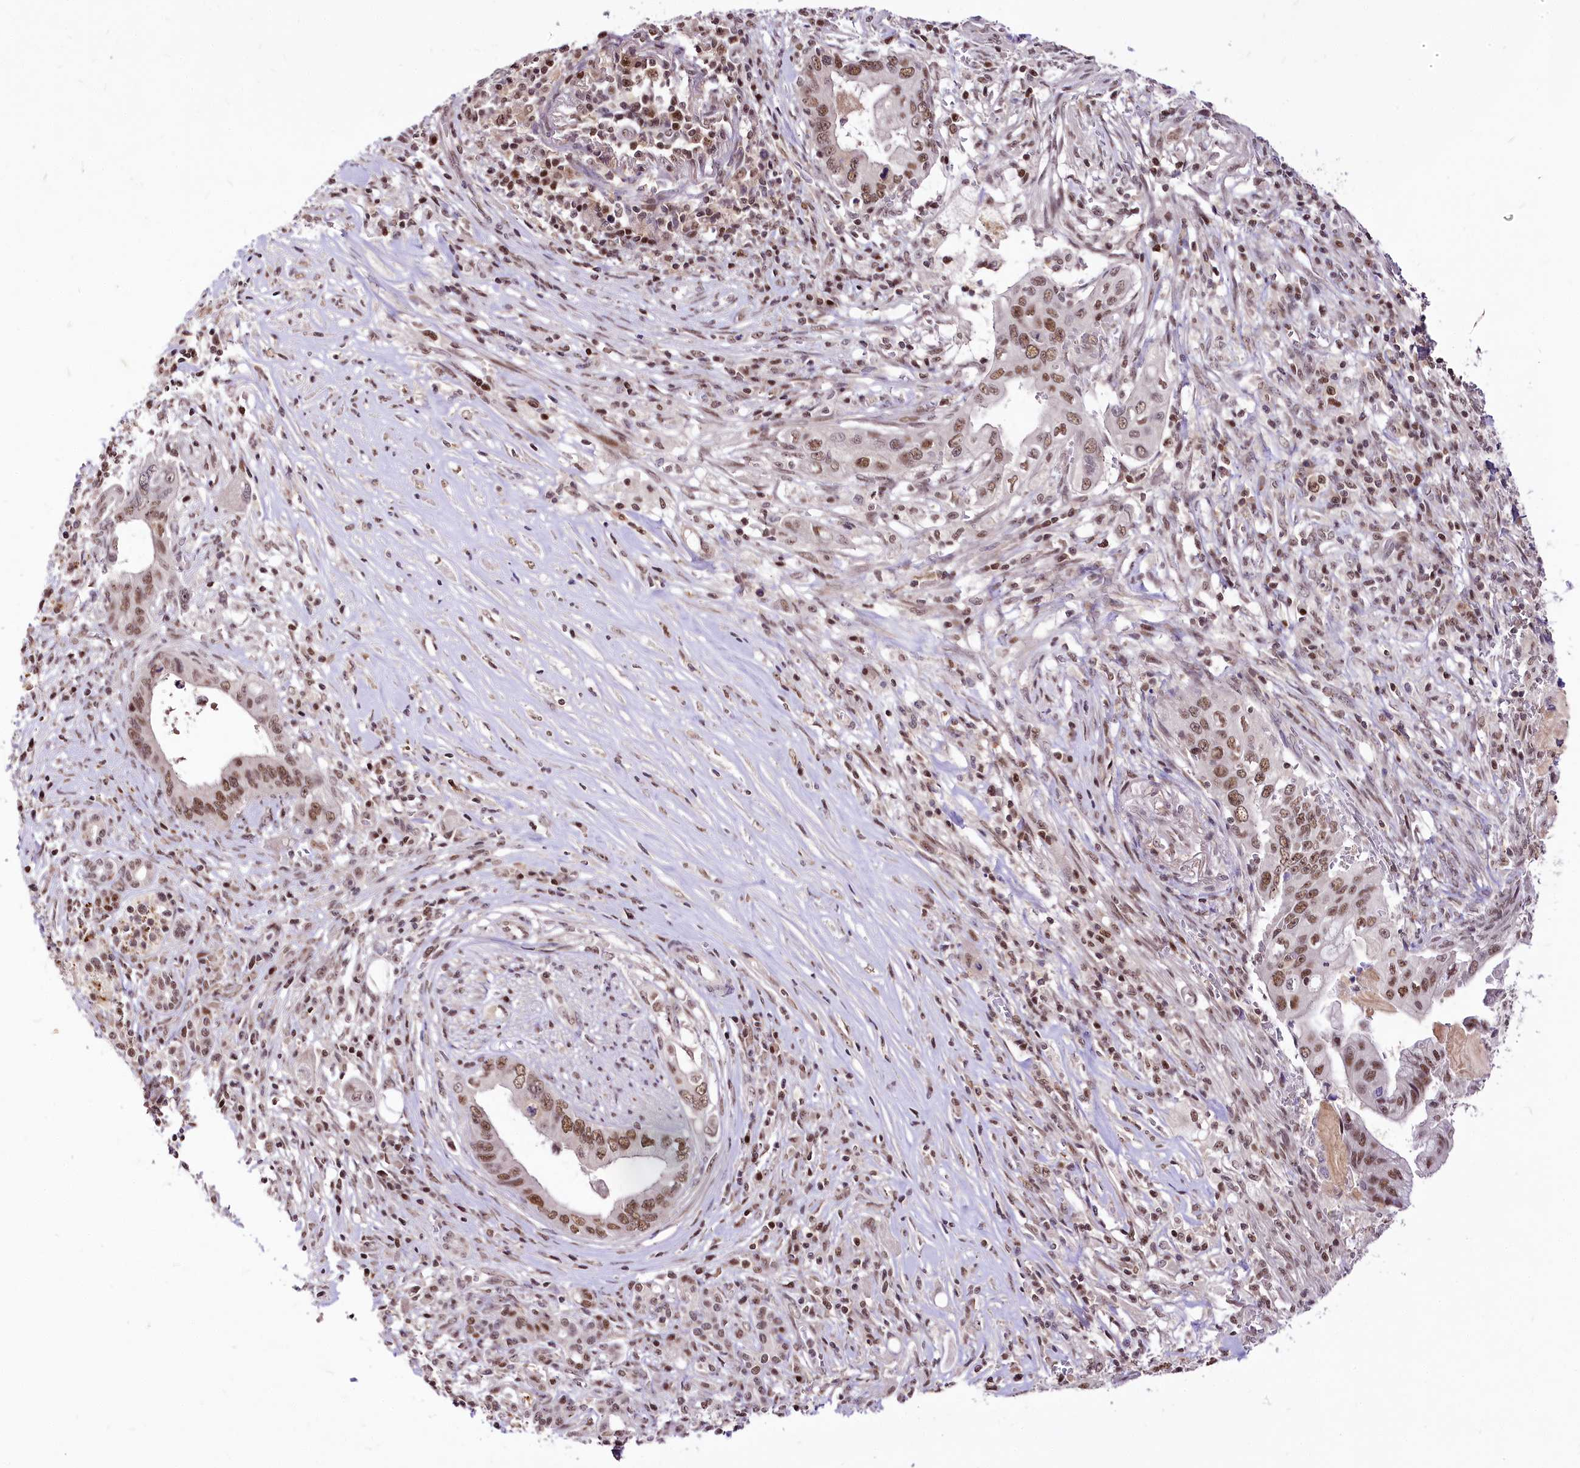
{"staining": {"intensity": "moderate", "quantity": ">75%", "location": "nuclear"}, "tissue": "pancreatic cancer", "cell_type": "Tumor cells", "image_type": "cancer", "snomed": [{"axis": "morphology", "description": "Adenocarcinoma, NOS"}, {"axis": "topography", "description": "Pancreas"}], "caption": "A brown stain shows moderate nuclear expression of a protein in pancreatic adenocarcinoma tumor cells.", "gene": "POLA2", "patient": {"sex": "female", "age": 73}}